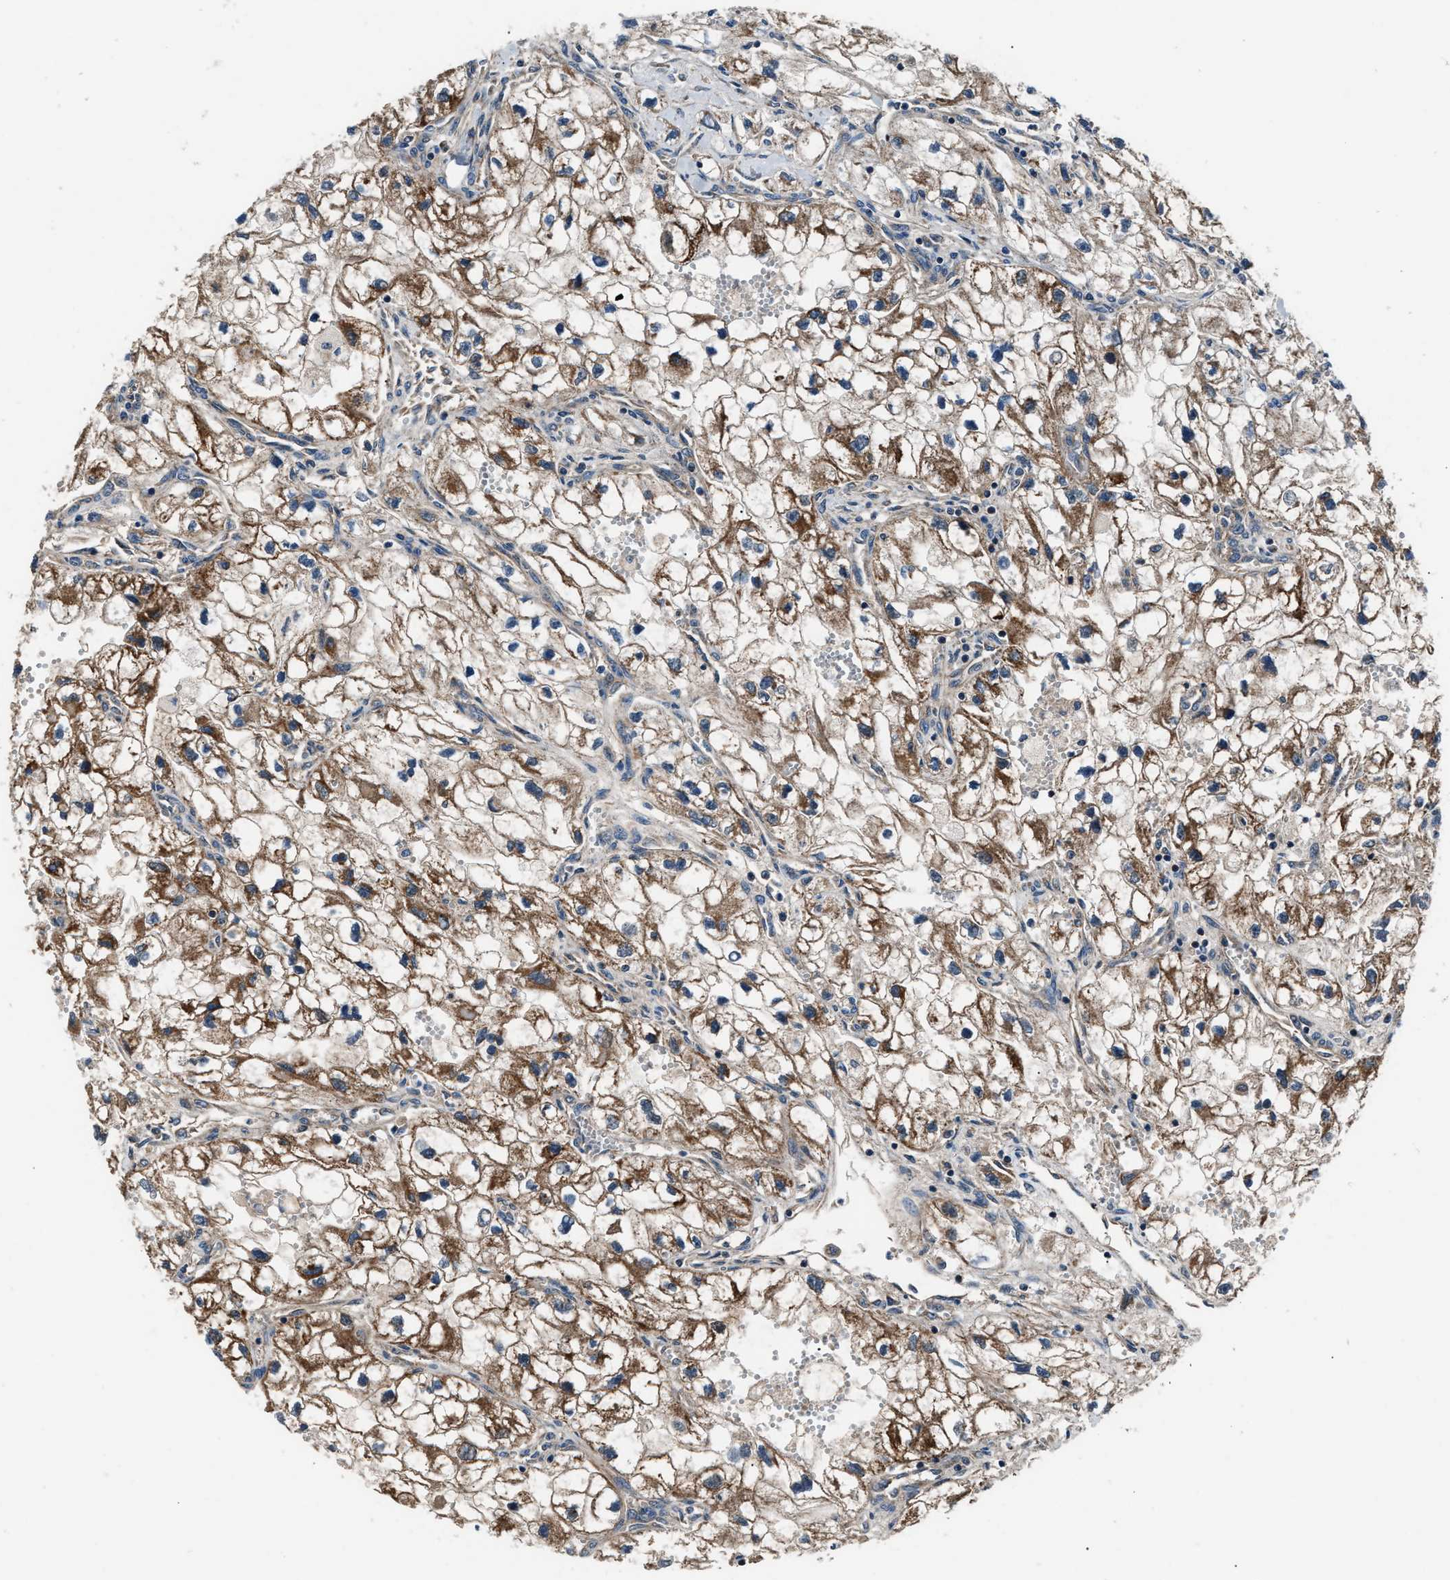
{"staining": {"intensity": "moderate", "quantity": ">75%", "location": "cytoplasmic/membranous"}, "tissue": "renal cancer", "cell_type": "Tumor cells", "image_type": "cancer", "snomed": [{"axis": "morphology", "description": "Adenocarcinoma, NOS"}, {"axis": "topography", "description": "Kidney"}], "caption": "Moderate cytoplasmic/membranous positivity for a protein is appreciated in about >75% of tumor cells of adenocarcinoma (renal) using immunohistochemistry (IHC).", "gene": "GGCT", "patient": {"sex": "female", "age": 70}}